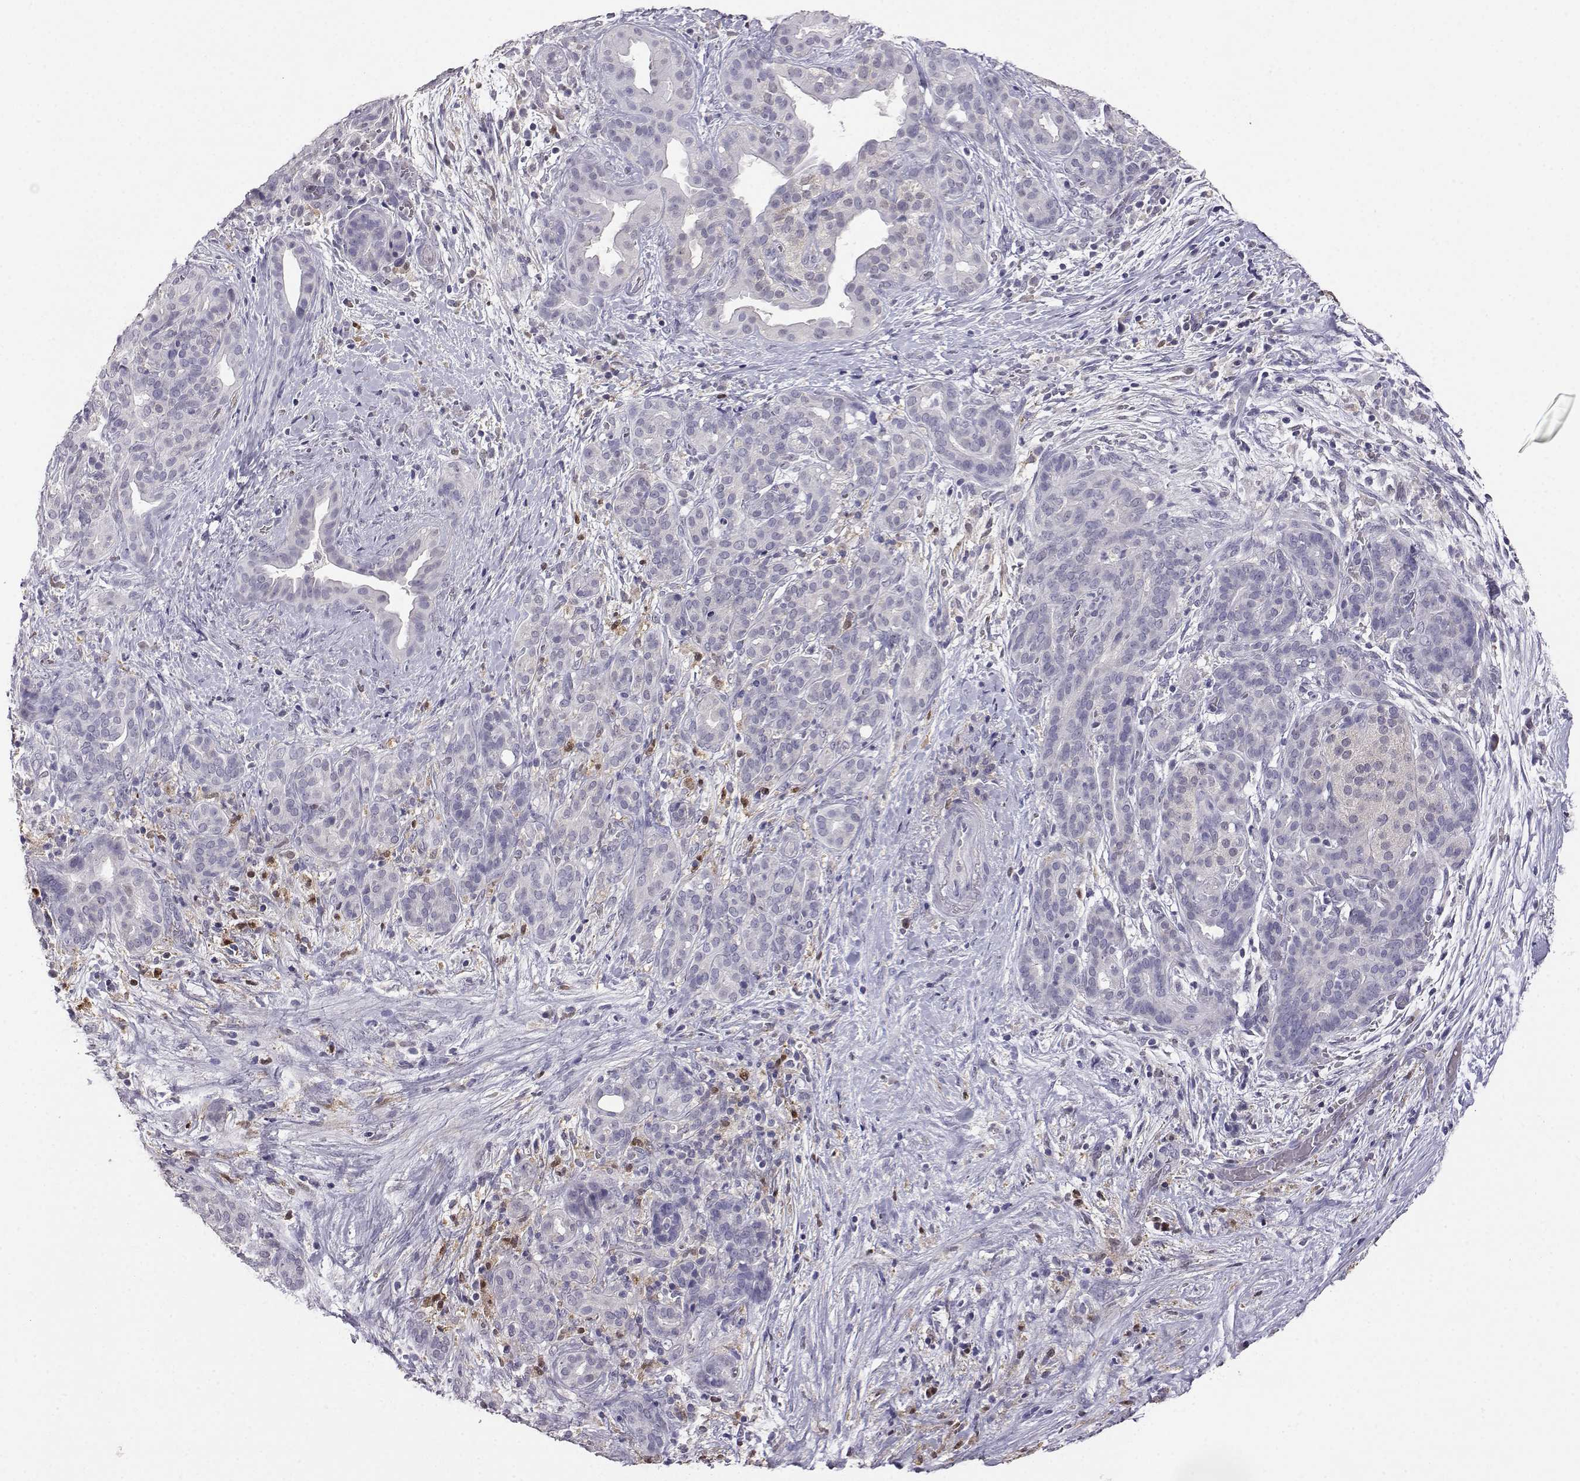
{"staining": {"intensity": "negative", "quantity": "none", "location": "none"}, "tissue": "pancreatic cancer", "cell_type": "Tumor cells", "image_type": "cancer", "snomed": [{"axis": "morphology", "description": "Adenocarcinoma, NOS"}, {"axis": "topography", "description": "Pancreas"}], "caption": "Immunohistochemistry photomicrograph of human pancreatic cancer (adenocarcinoma) stained for a protein (brown), which demonstrates no positivity in tumor cells.", "gene": "AKR1B1", "patient": {"sex": "male", "age": 44}}